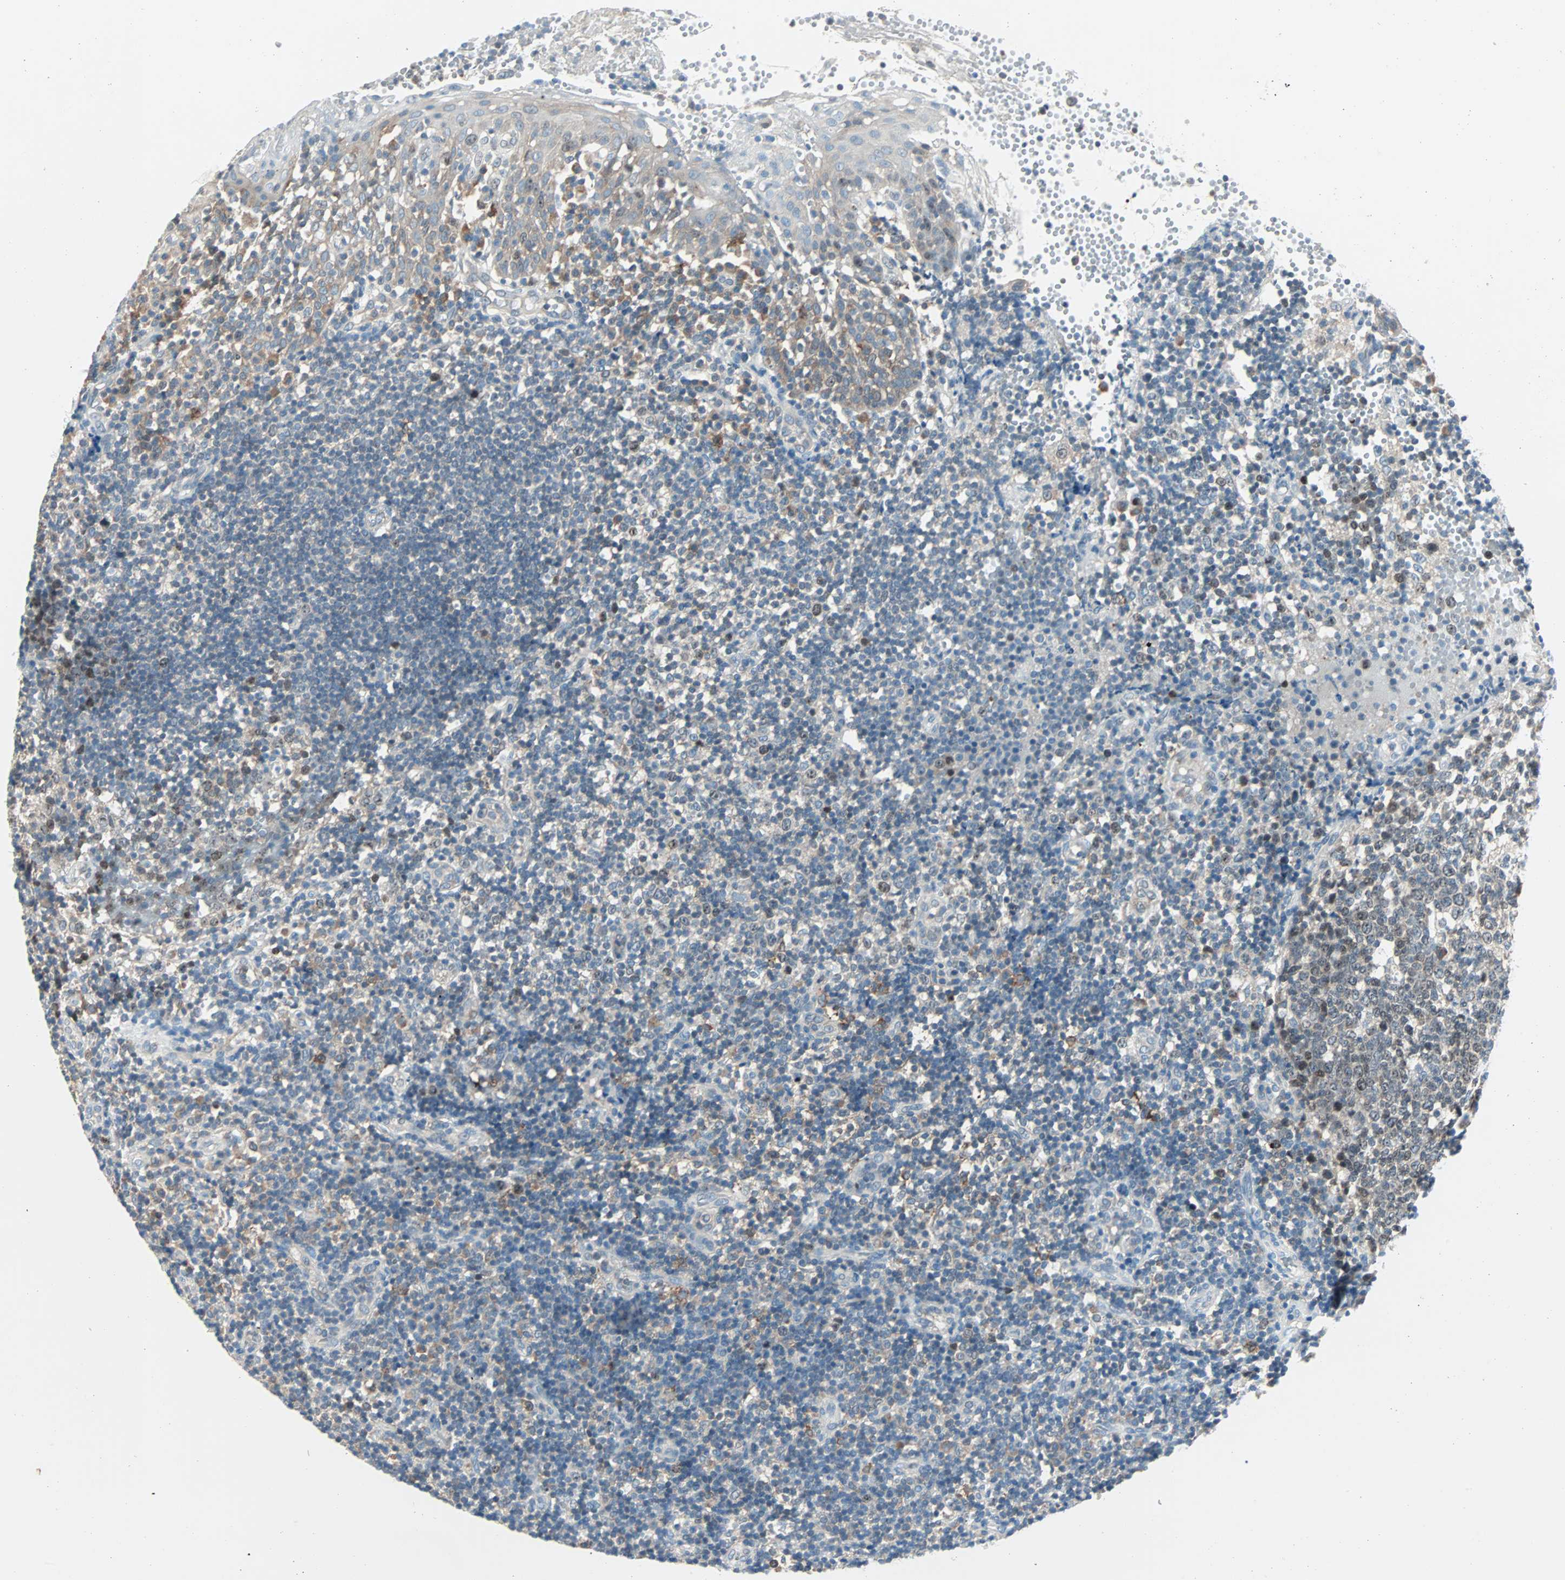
{"staining": {"intensity": "weak", "quantity": "<25%", "location": "cytoplasmic/membranous"}, "tissue": "tonsil", "cell_type": "Germinal center cells", "image_type": "normal", "snomed": [{"axis": "morphology", "description": "Normal tissue, NOS"}, {"axis": "topography", "description": "Tonsil"}], "caption": "Protein analysis of benign tonsil shows no significant expression in germinal center cells.", "gene": "SMIM8", "patient": {"sex": "female", "age": 40}}